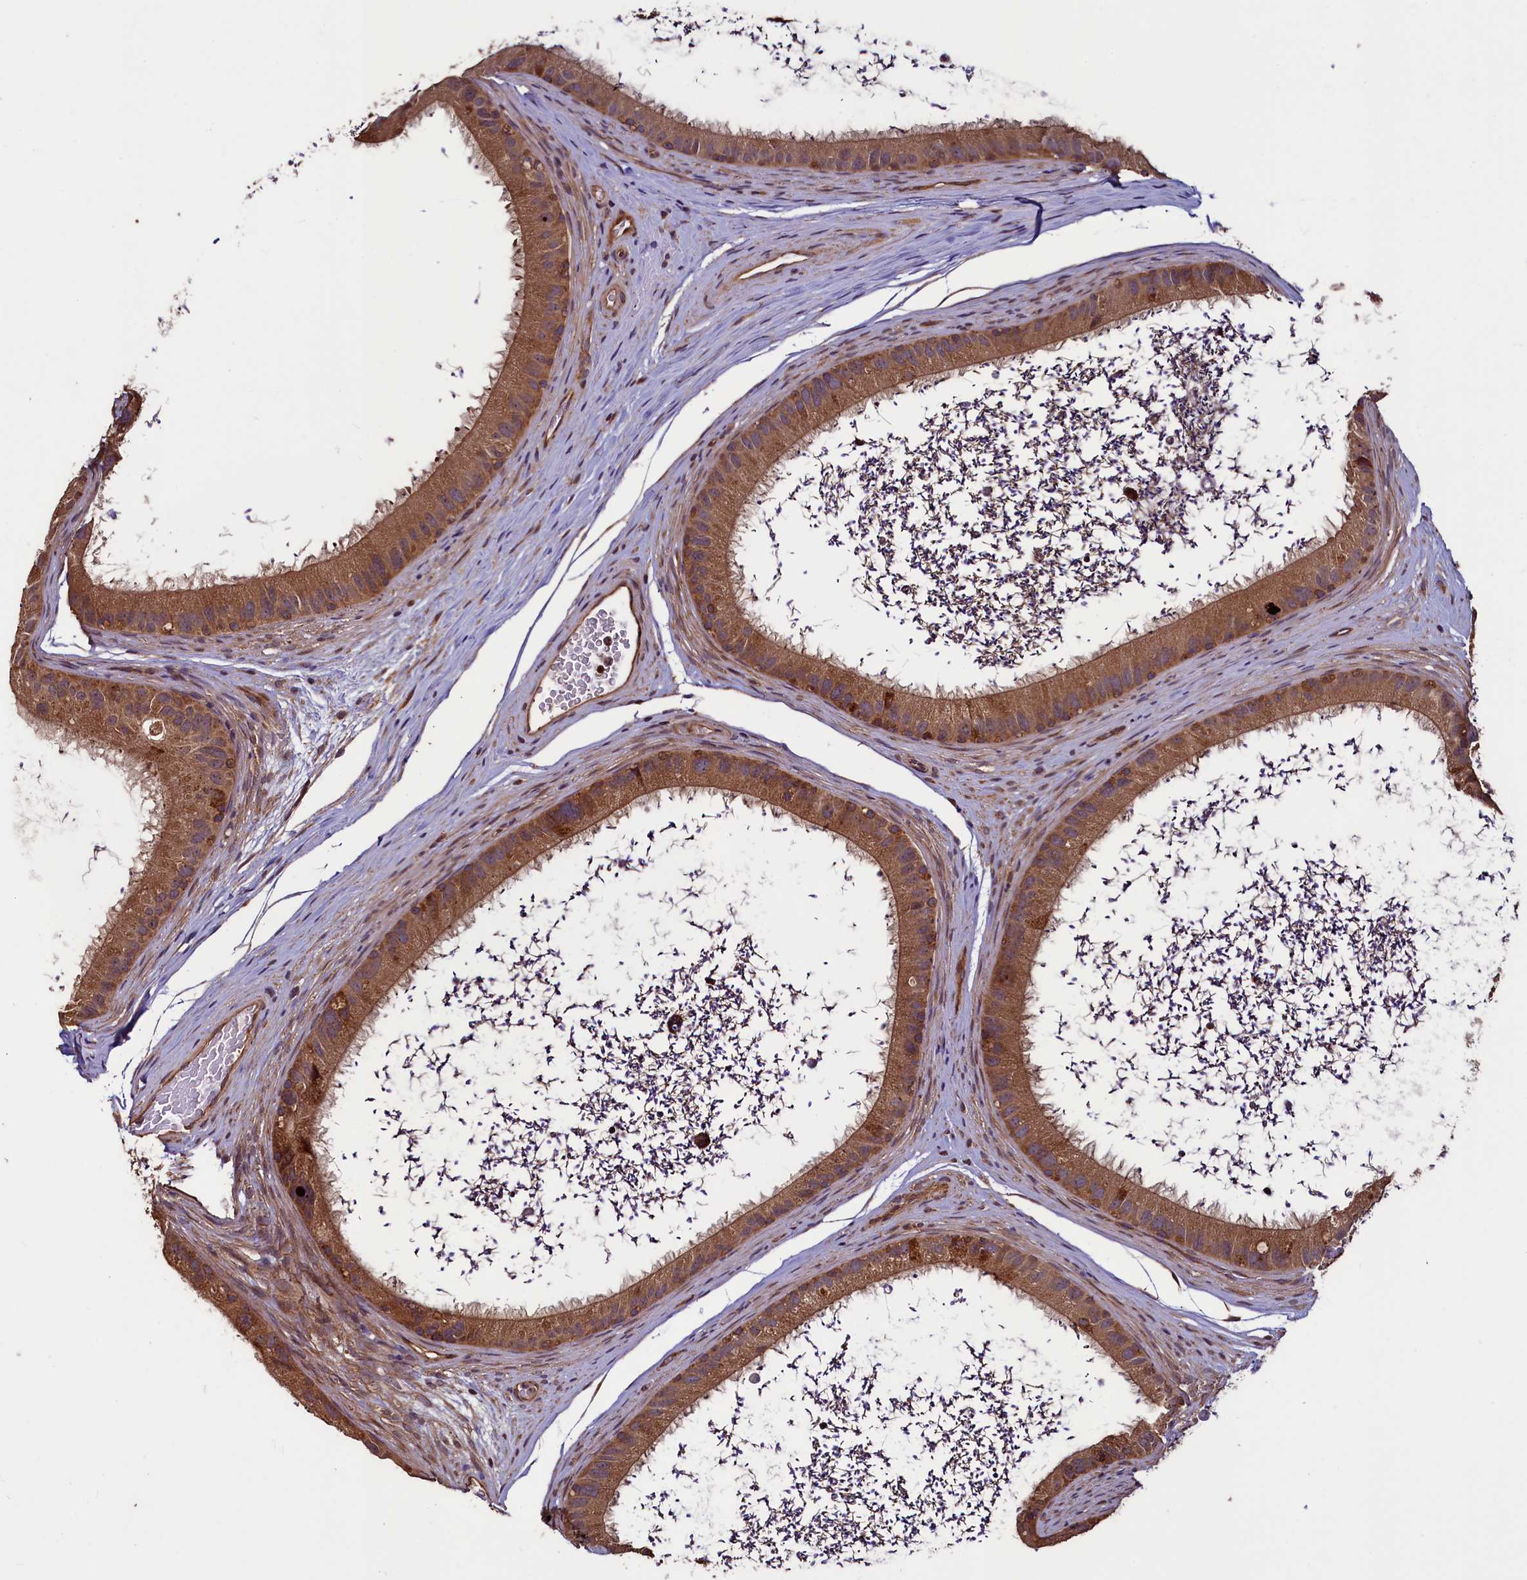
{"staining": {"intensity": "moderate", "quantity": ">75%", "location": "cytoplasmic/membranous"}, "tissue": "epididymis", "cell_type": "Glandular cells", "image_type": "normal", "snomed": [{"axis": "morphology", "description": "Normal tissue, NOS"}, {"axis": "topography", "description": "Epididymis, spermatic cord, NOS"}], "caption": "Protein staining of normal epididymis shows moderate cytoplasmic/membranous expression in about >75% of glandular cells. (IHC, brightfield microscopy, high magnification).", "gene": "RBFA", "patient": {"sex": "male", "age": 50}}